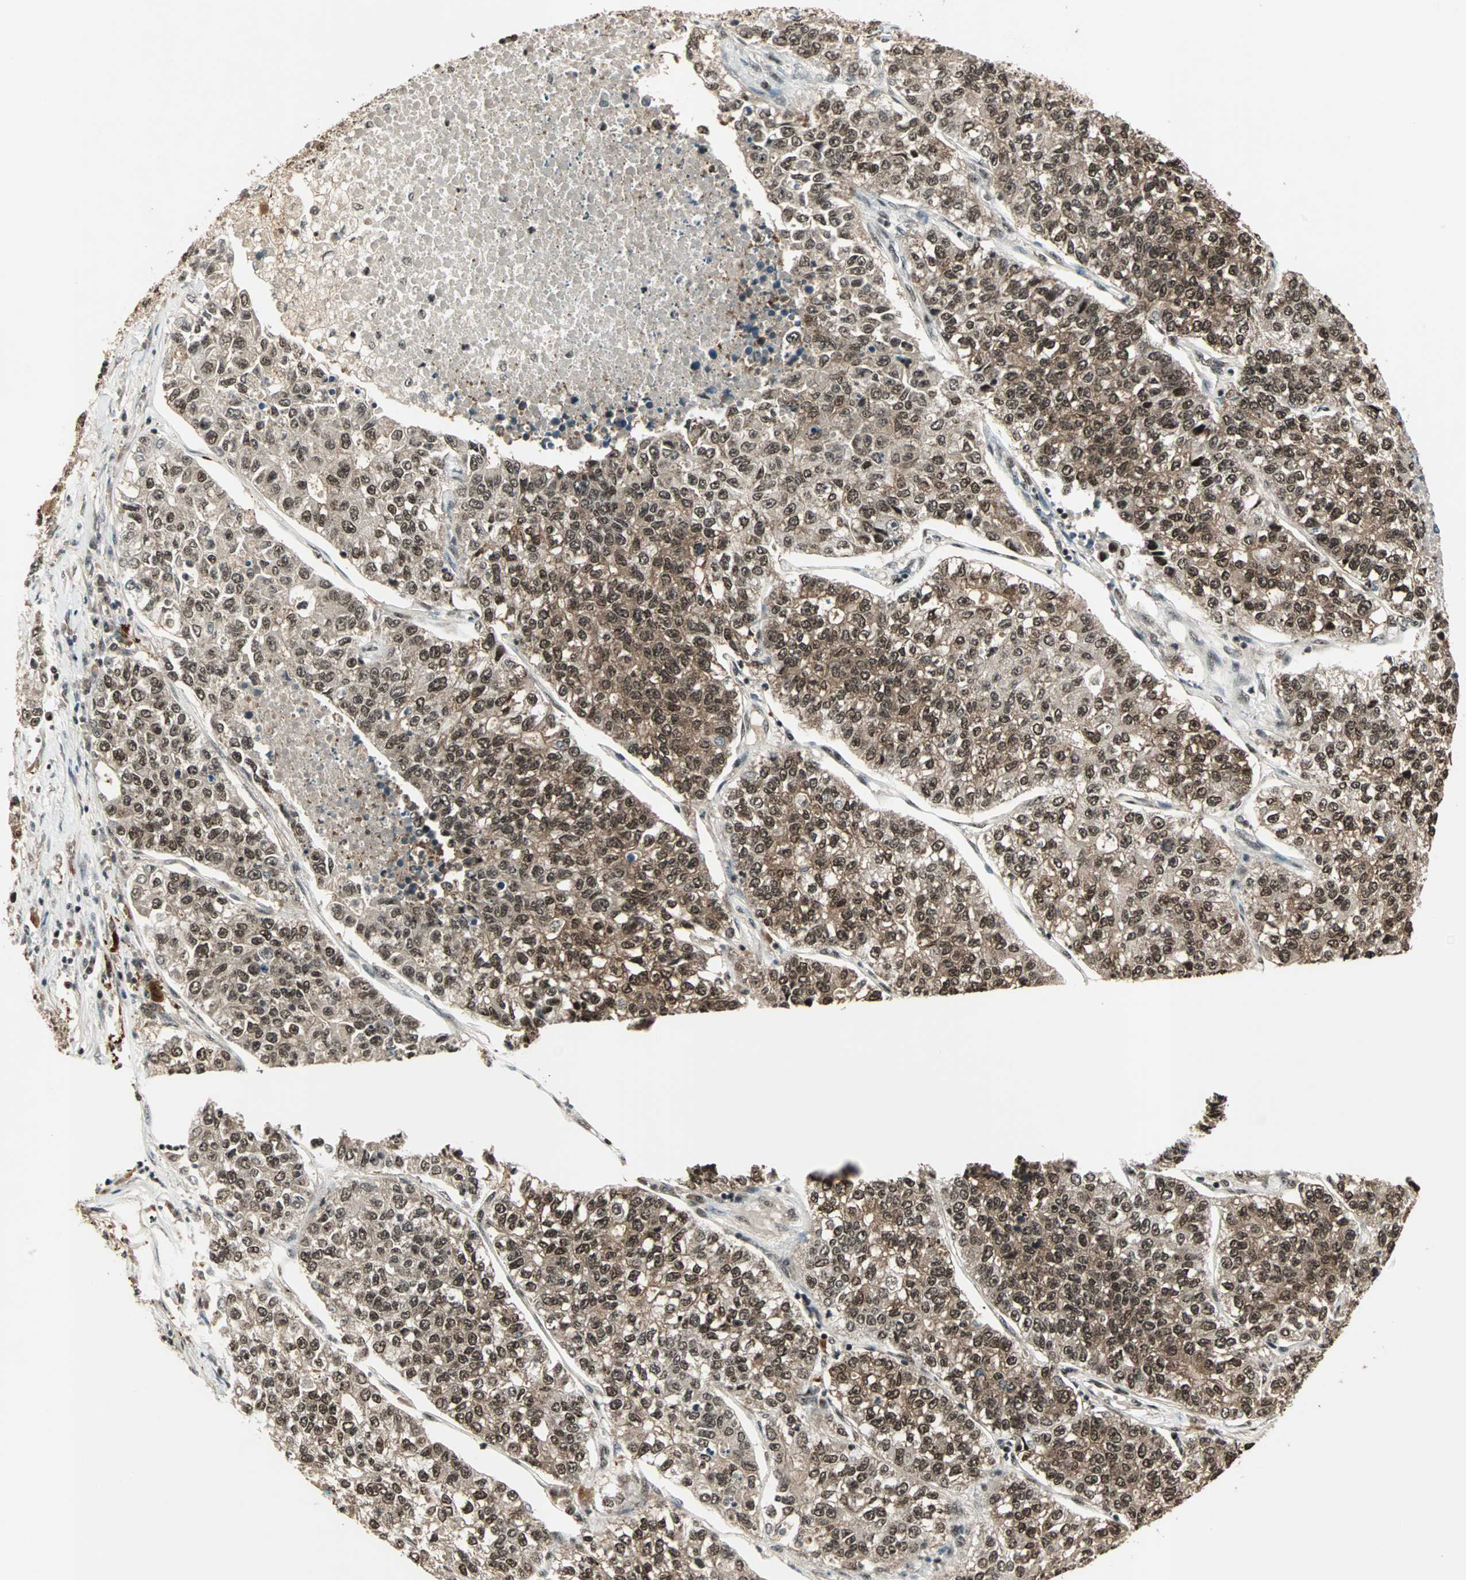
{"staining": {"intensity": "strong", "quantity": ">75%", "location": "cytoplasmic/membranous,nuclear"}, "tissue": "lung cancer", "cell_type": "Tumor cells", "image_type": "cancer", "snomed": [{"axis": "morphology", "description": "Adenocarcinoma, NOS"}, {"axis": "topography", "description": "Lung"}], "caption": "A high-resolution image shows IHC staining of adenocarcinoma (lung), which exhibits strong cytoplasmic/membranous and nuclear staining in about >75% of tumor cells. (Brightfield microscopy of DAB IHC at high magnification).", "gene": "ZNF44", "patient": {"sex": "male", "age": 49}}